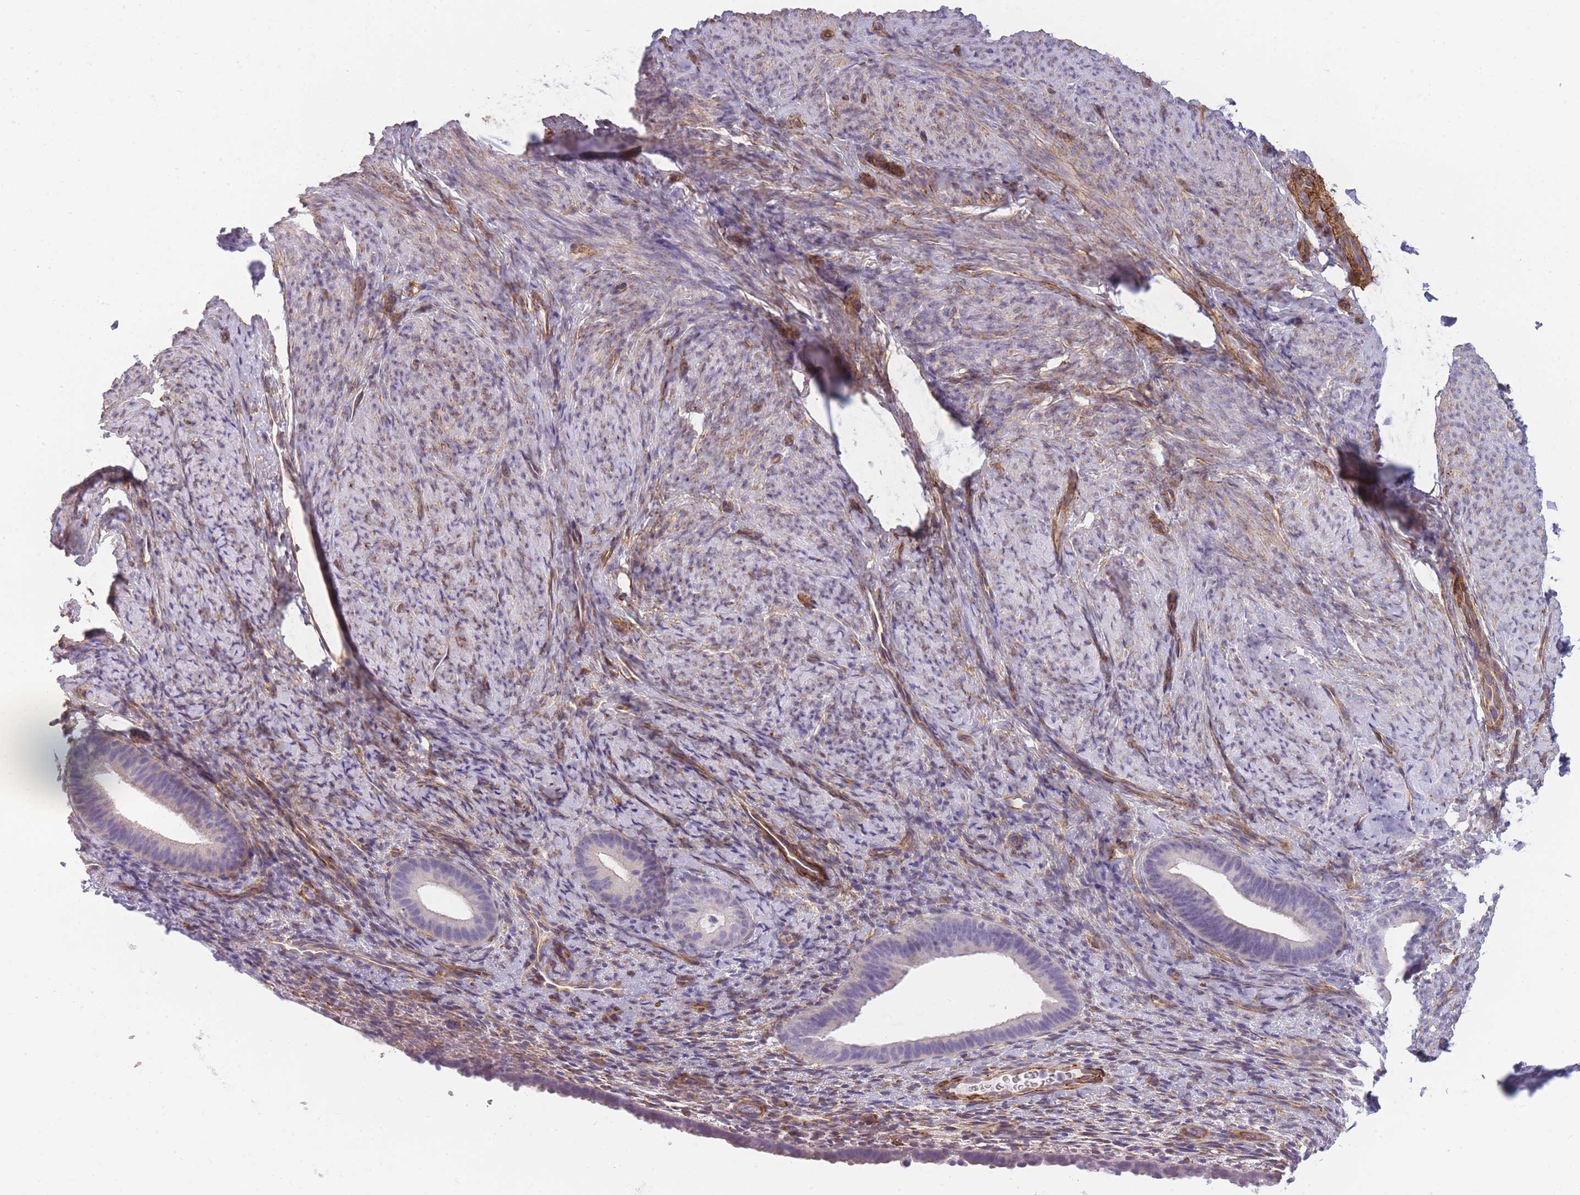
{"staining": {"intensity": "negative", "quantity": "none", "location": "none"}, "tissue": "endometrium", "cell_type": "Cells in endometrial stroma", "image_type": "normal", "snomed": [{"axis": "morphology", "description": "Normal tissue, NOS"}, {"axis": "topography", "description": "Endometrium"}], "caption": "The image exhibits no staining of cells in endometrial stroma in normal endometrium. Brightfield microscopy of immunohistochemistry stained with DAB (brown) and hematoxylin (blue), captured at high magnification.", "gene": "OR6B2", "patient": {"sex": "female", "age": 65}}